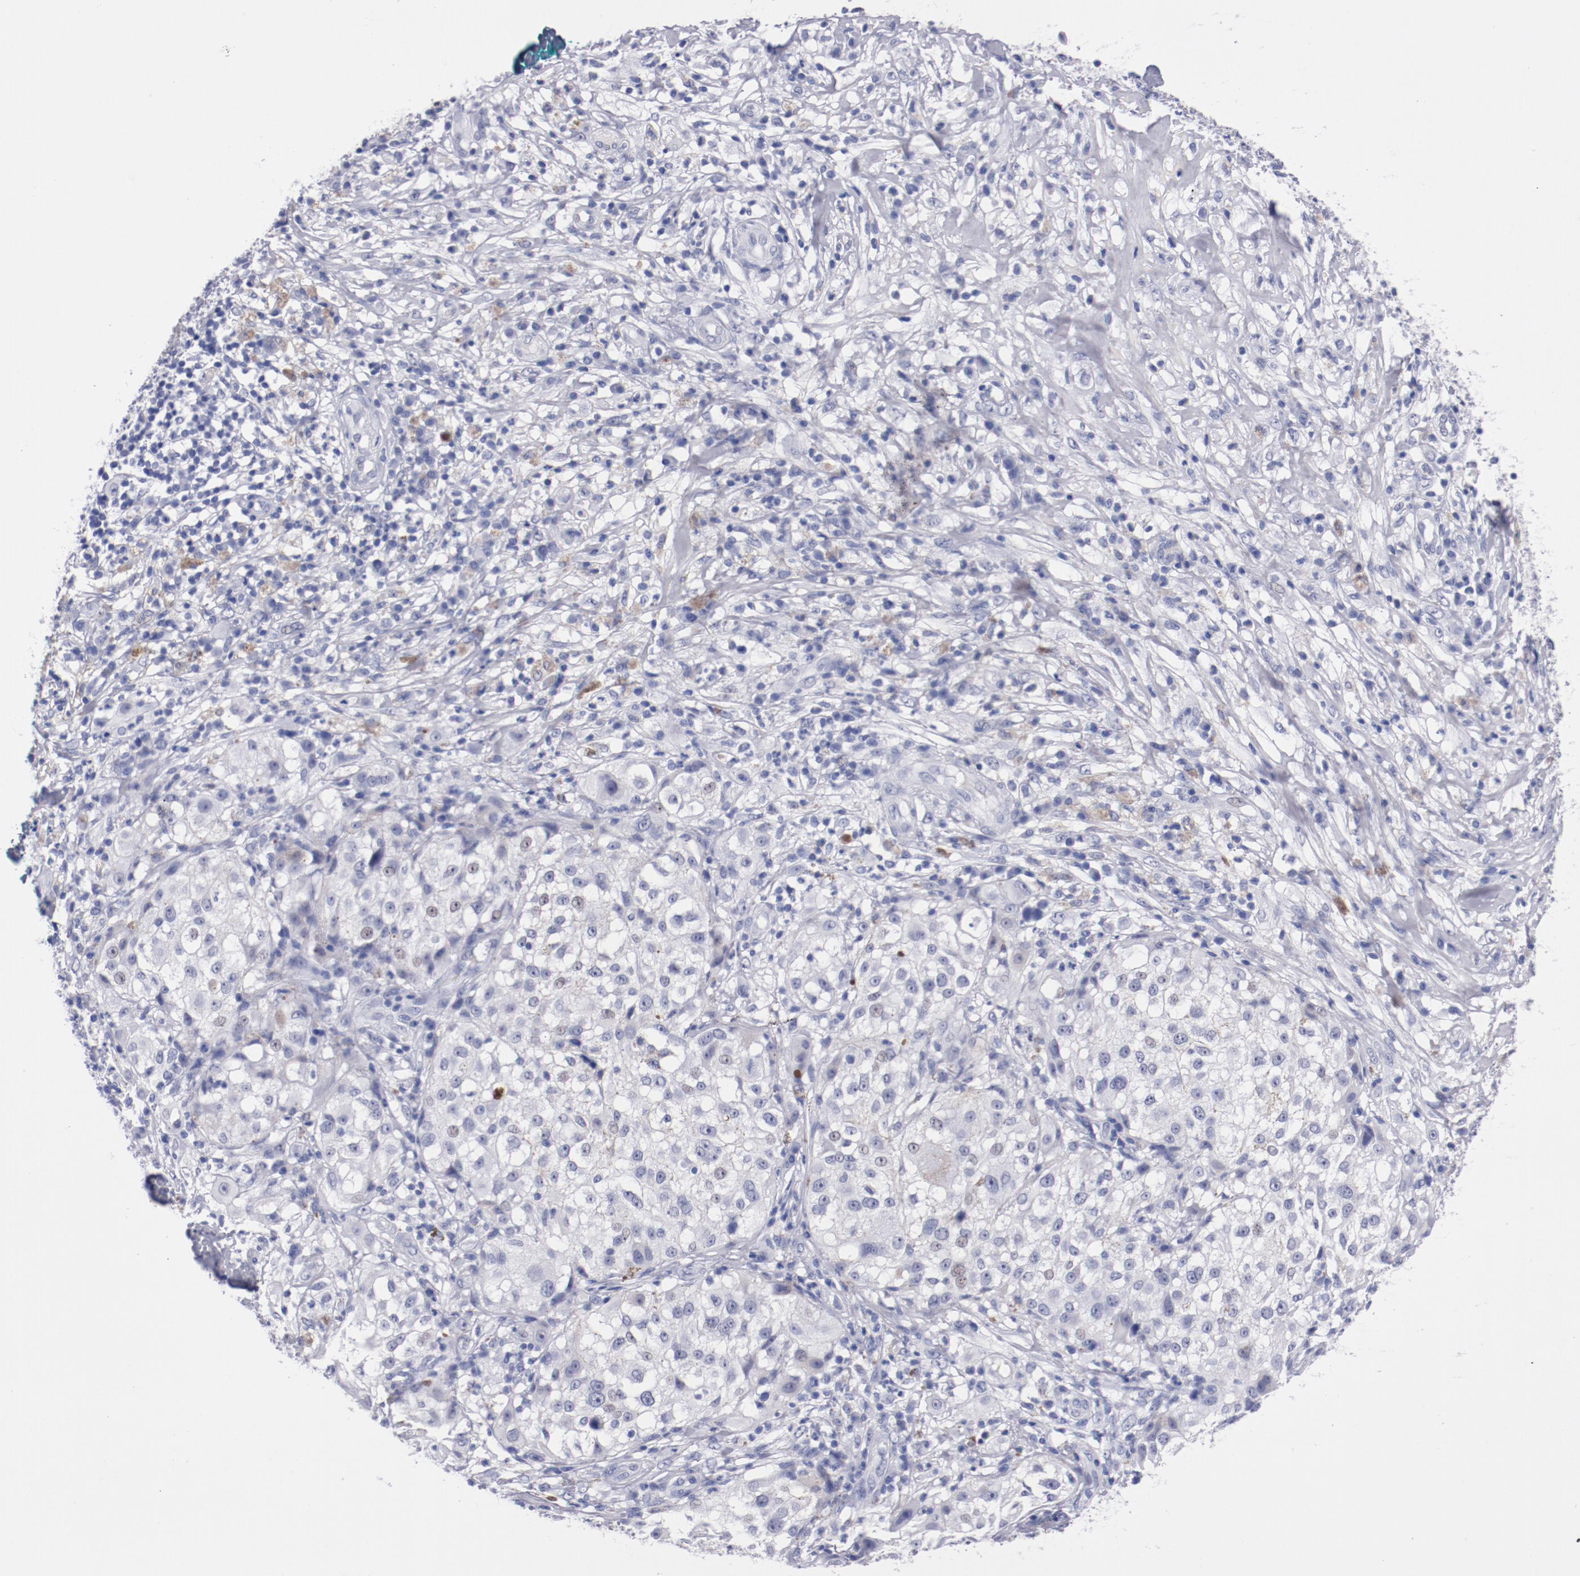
{"staining": {"intensity": "weak", "quantity": "<25%", "location": "nuclear"}, "tissue": "melanoma", "cell_type": "Tumor cells", "image_type": "cancer", "snomed": [{"axis": "morphology", "description": "Necrosis, NOS"}, {"axis": "morphology", "description": "Malignant melanoma, NOS"}, {"axis": "topography", "description": "Skin"}], "caption": "IHC of human malignant melanoma demonstrates no expression in tumor cells.", "gene": "HNF1B", "patient": {"sex": "female", "age": 87}}